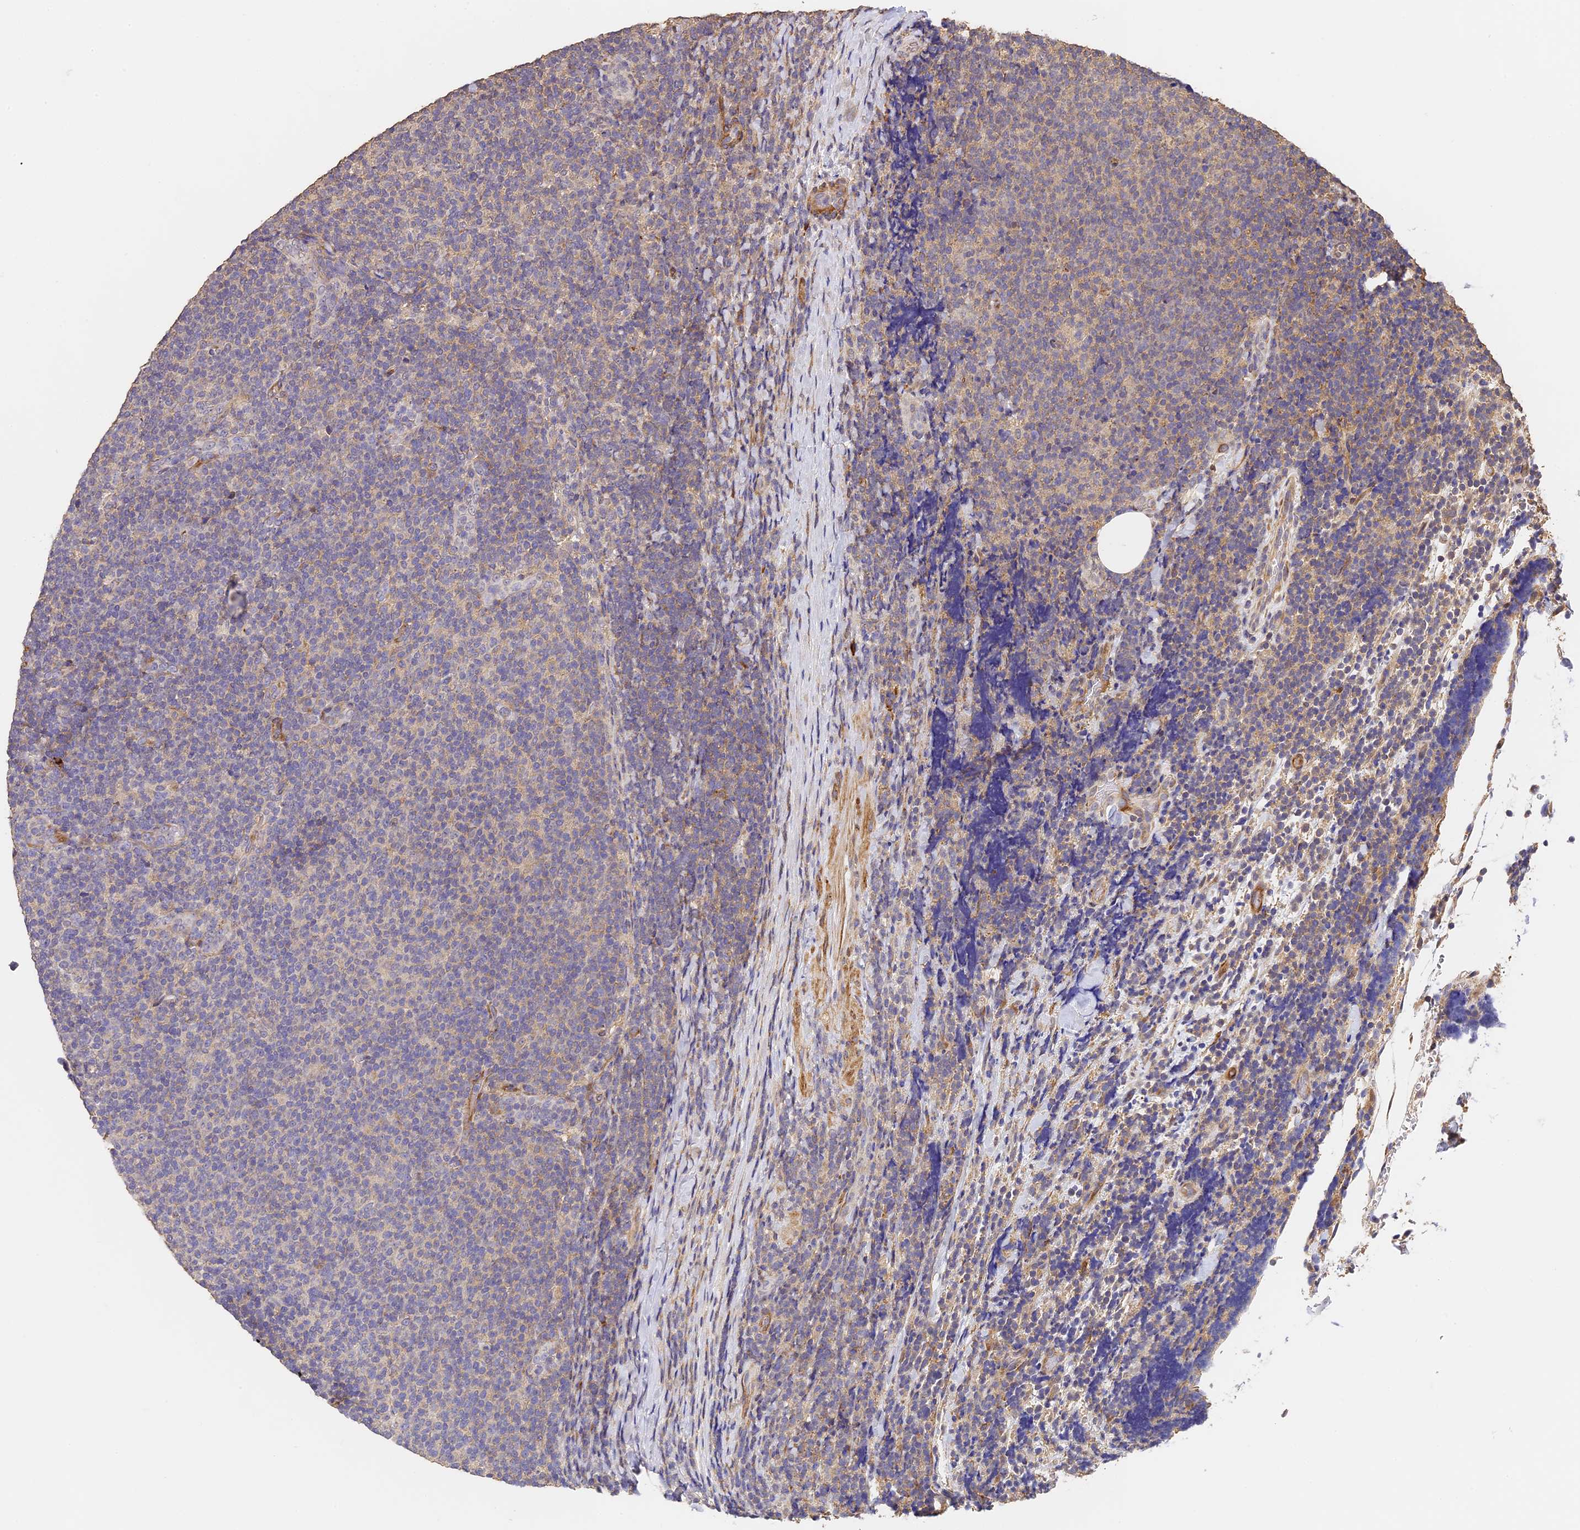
{"staining": {"intensity": "negative", "quantity": "none", "location": "none"}, "tissue": "lymphoma", "cell_type": "Tumor cells", "image_type": "cancer", "snomed": [{"axis": "morphology", "description": "Malignant lymphoma, non-Hodgkin's type, Low grade"}, {"axis": "topography", "description": "Lymph node"}], "caption": "Immunohistochemical staining of lymphoma displays no significant positivity in tumor cells.", "gene": "SLC11A1", "patient": {"sex": "male", "age": 66}}